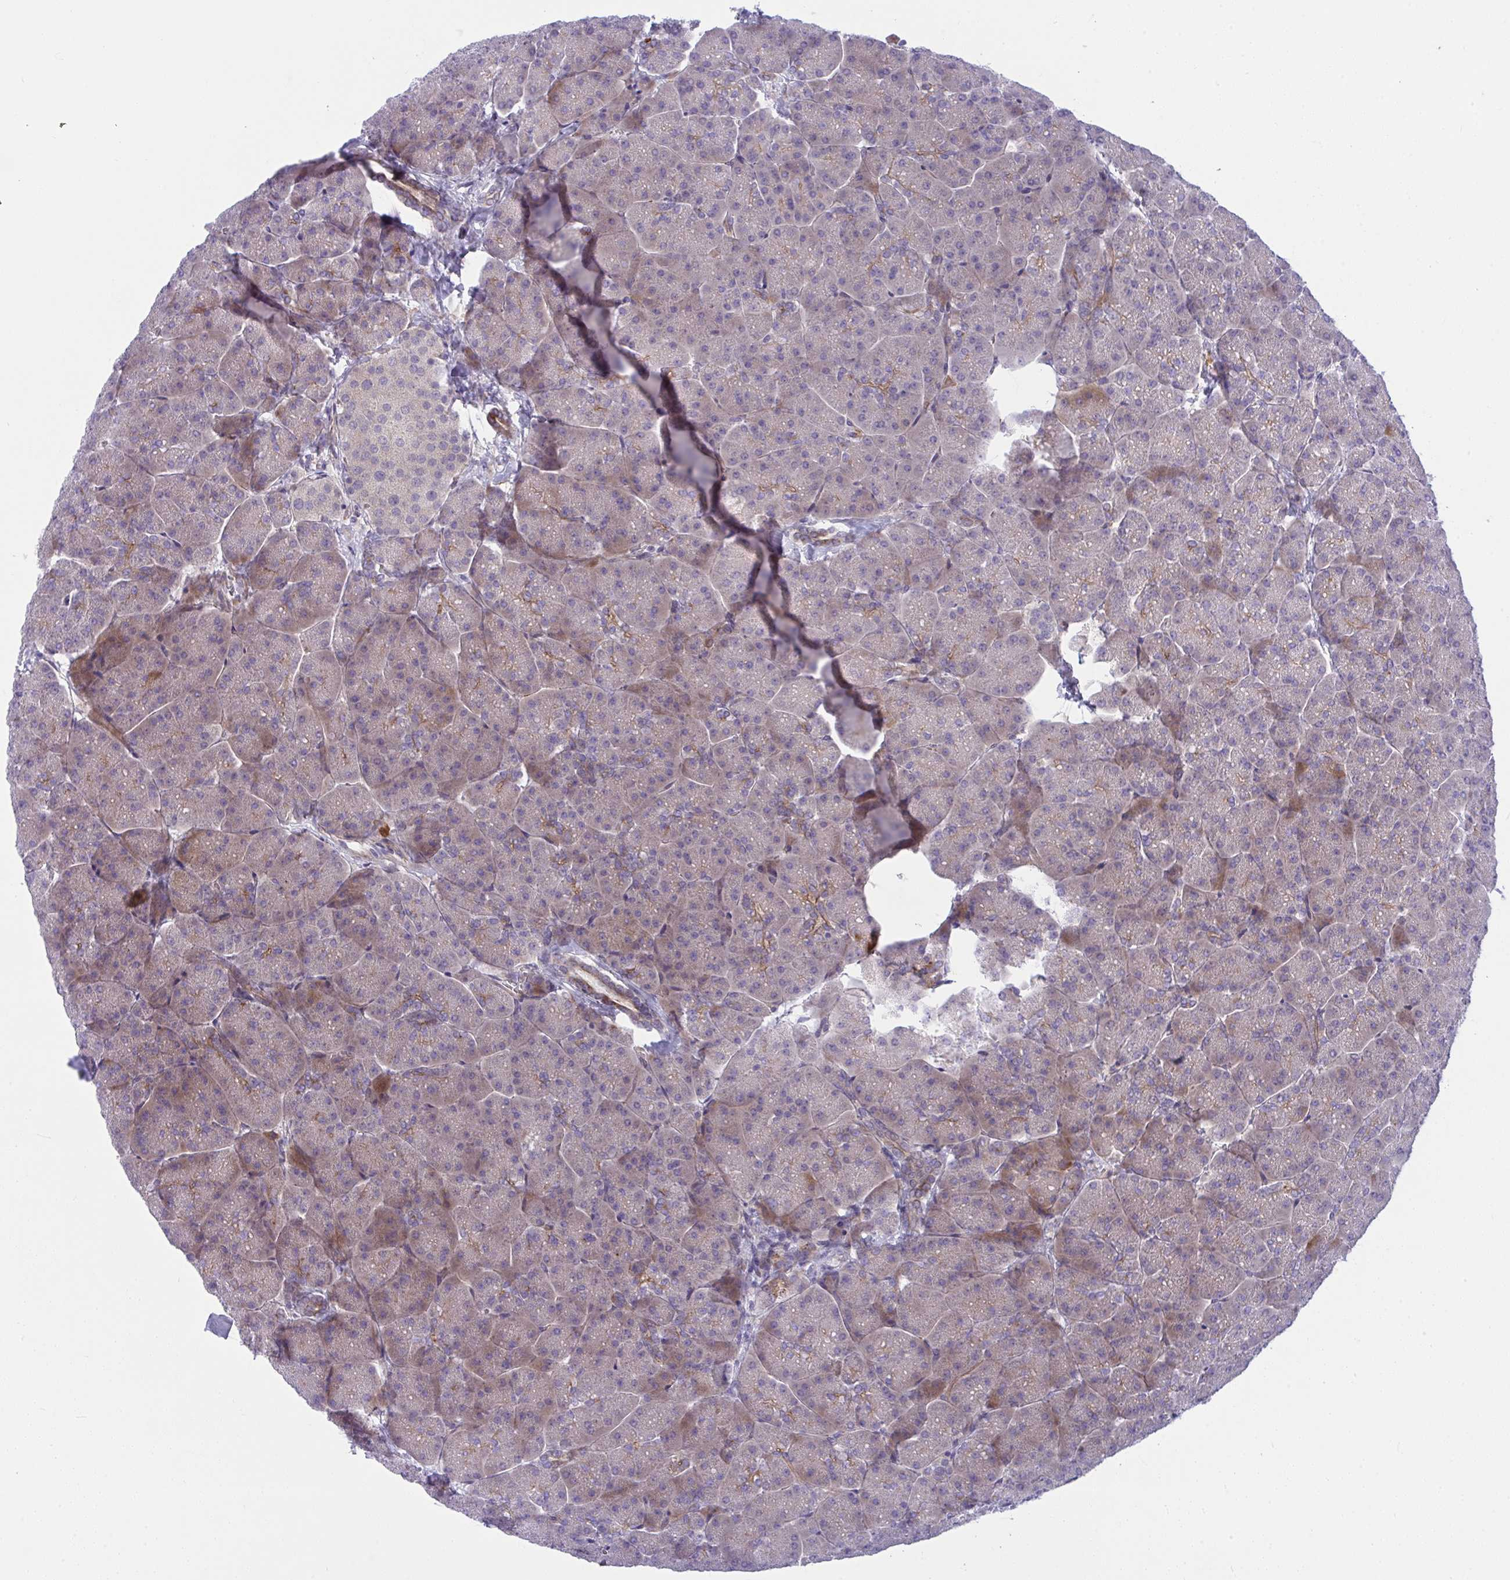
{"staining": {"intensity": "moderate", "quantity": "25%-75%", "location": "cytoplasmic/membranous"}, "tissue": "pancreas", "cell_type": "Exocrine glandular cells", "image_type": "normal", "snomed": [{"axis": "morphology", "description": "Normal tissue, NOS"}, {"axis": "topography", "description": "Pancreas"}, {"axis": "topography", "description": "Peripheral nerve tissue"}], "caption": "The immunohistochemical stain labels moderate cytoplasmic/membranous staining in exocrine glandular cells of unremarkable pancreas. The protein is stained brown, and the nuclei are stained in blue (DAB (3,3'-diaminobenzidine) IHC with brightfield microscopy, high magnification).", "gene": "PIGZ", "patient": {"sex": "male", "age": 54}}